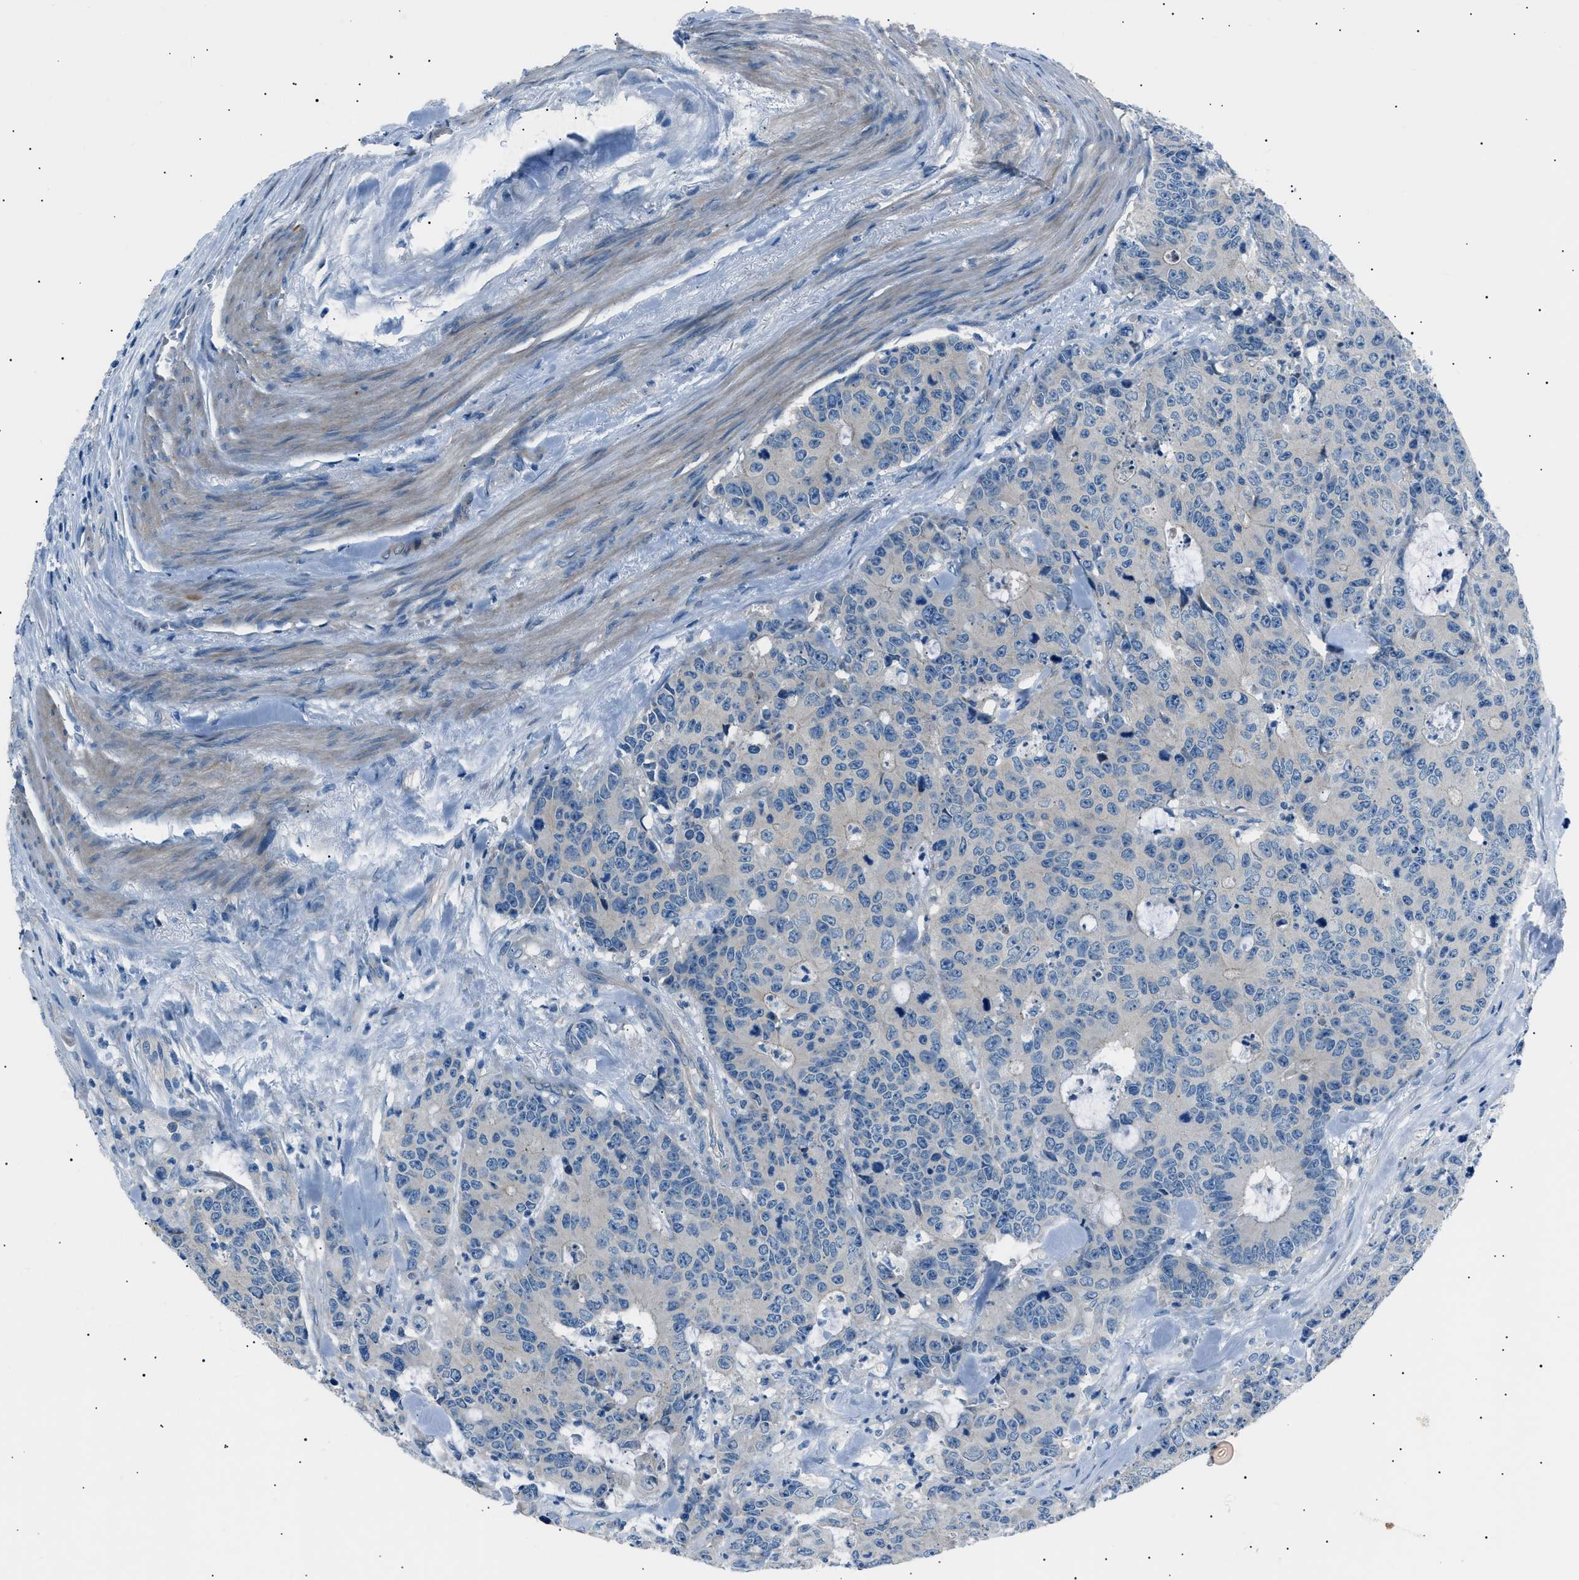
{"staining": {"intensity": "negative", "quantity": "none", "location": "none"}, "tissue": "colorectal cancer", "cell_type": "Tumor cells", "image_type": "cancer", "snomed": [{"axis": "morphology", "description": "Adenocarcinoma, NOS"}, {"axis": "topography", "description": "Colon"}], "caption": "Tumor cells show no significant protein staining in colorectal adenocarcinoma.", "gene": "LRRC37B", "patient": {"sex": "female", "age": 86}}